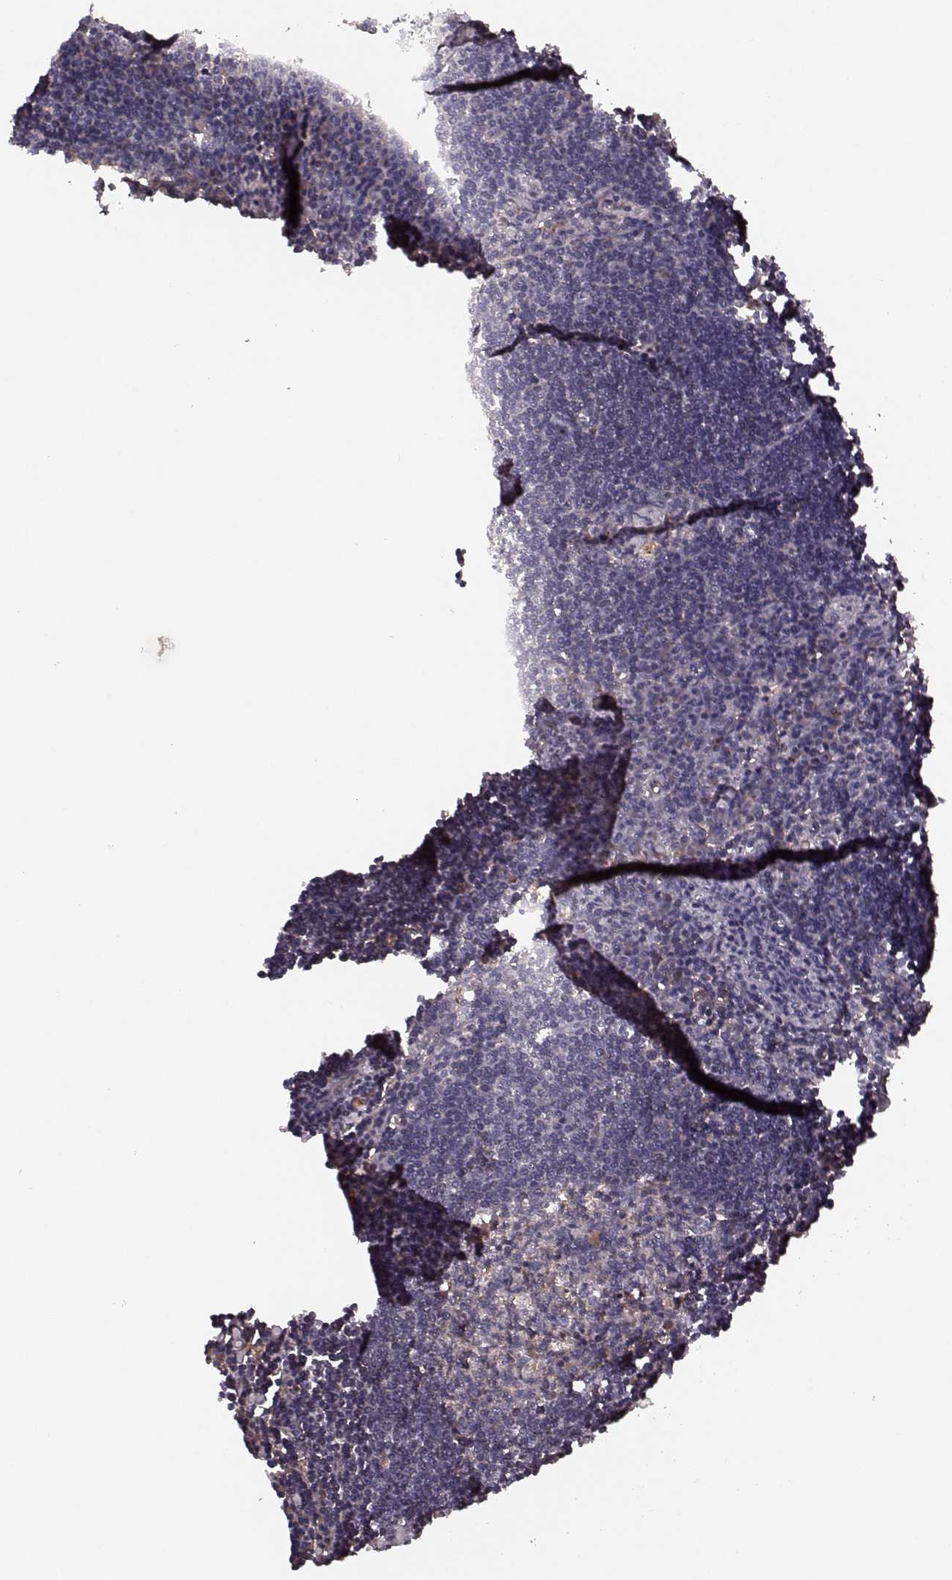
{"staining": {"intensity": "weak", "quantity": ">75%", "location": "cytoplasmic/membranous"}, "tissue": "lymph node", "cell_type": "Germinal center cells", "image_type": "normal", "snomed": [{"axis": "morphology", "description": "Normal tissue, NOS"}, {"axis": "topography", "description": "Lymph node"}], "caption": "This is a photomicrograph of IHC staining of benign lymph node, which shows weak expression in the cytoplasmic/membranous of germinal center cells.", "gene": "AGPAT1", "patient": {"sex": "male", "age": 55}}